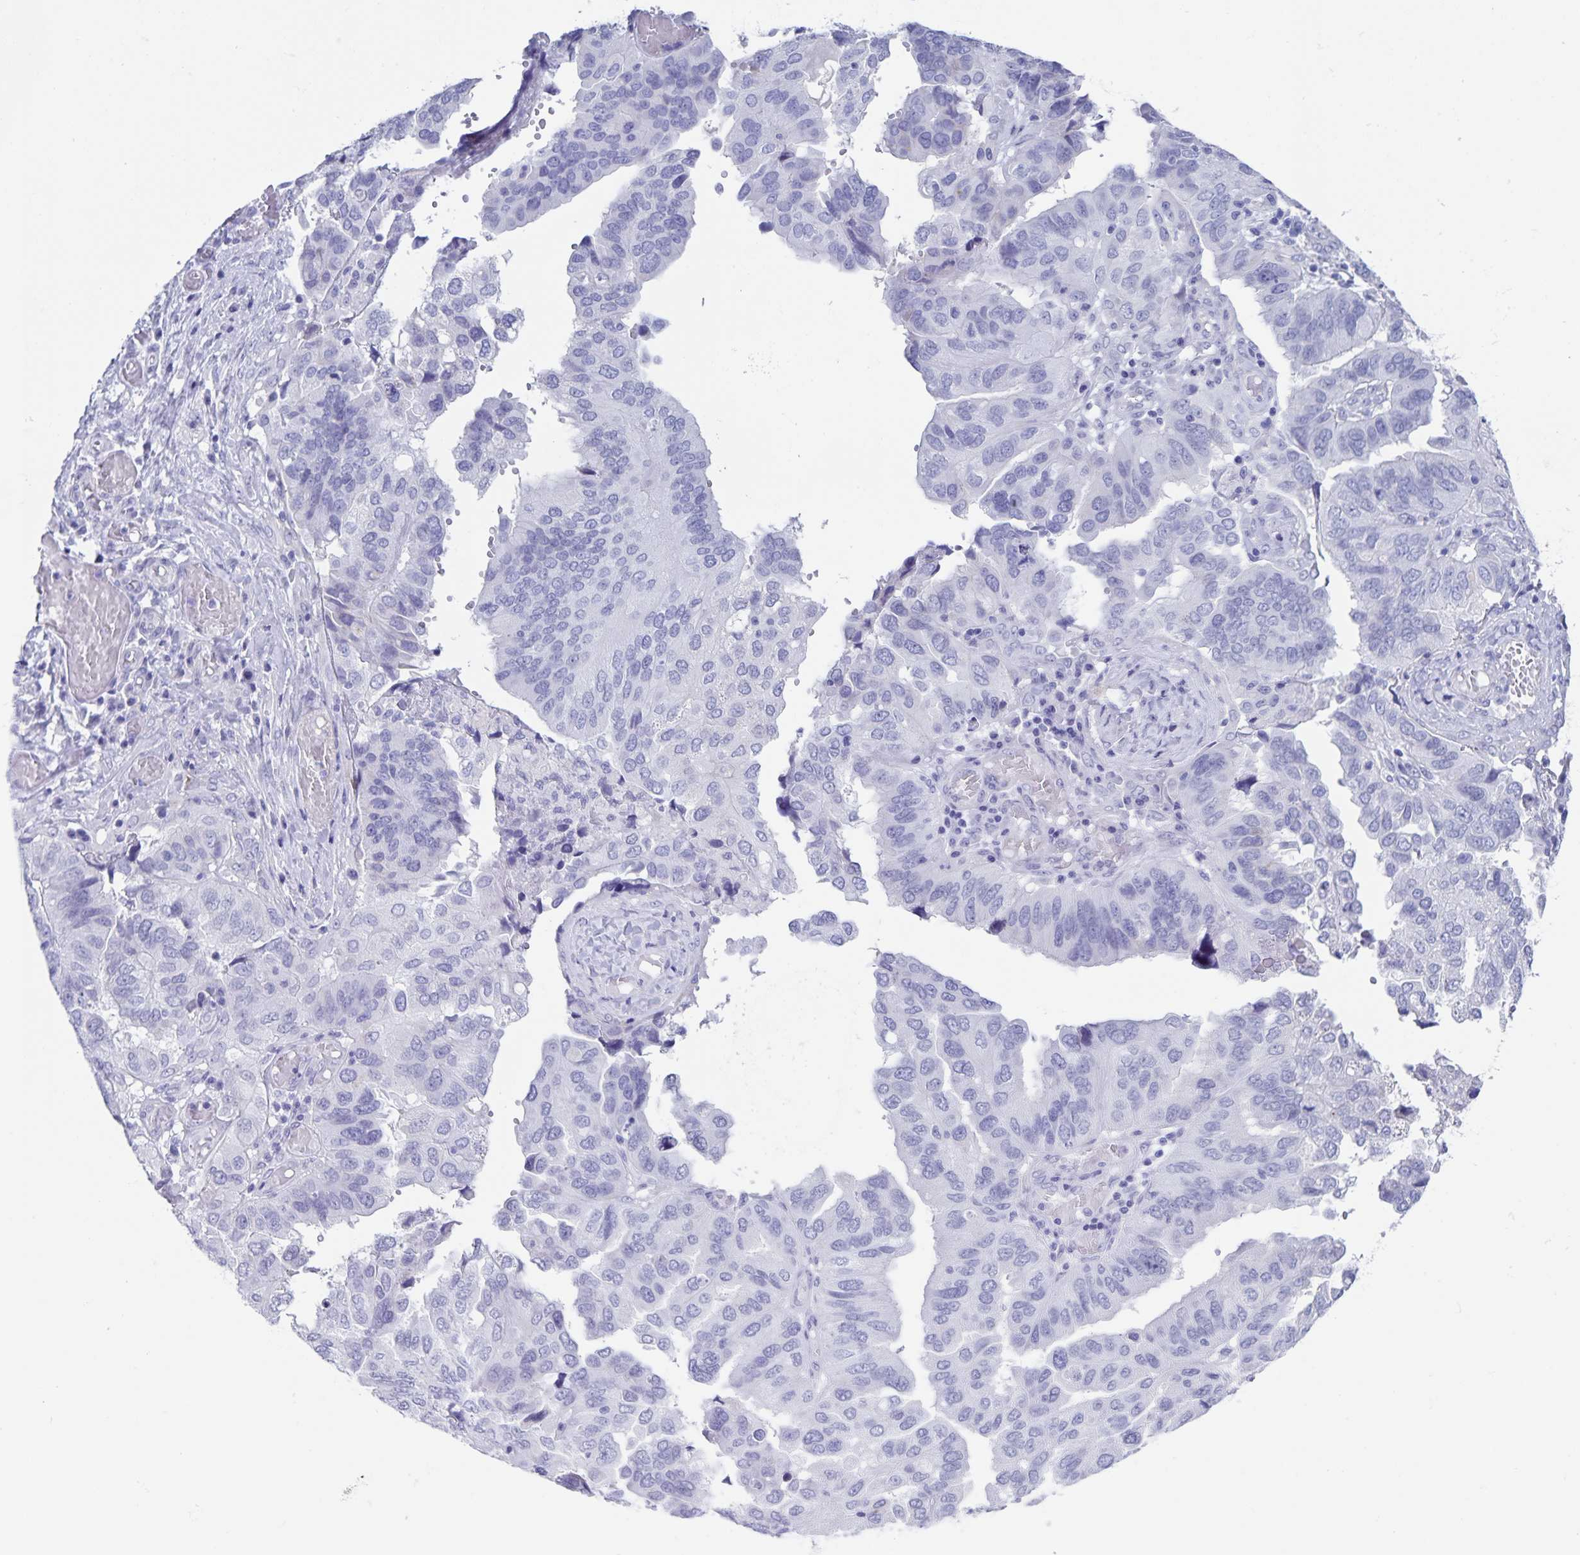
{"staining": {"intensity": "negative", "quantity": "none", "location": "none"}, "tissue": "ovarian cancer", "cell_type": "Tumor cells", "image_type": "cancer", "snomed": [{"axis": "morphology", "description": "Cystadenocarcinoma, serous, NOS"}, {"axis": "topography", "description": "Ovary"}], "caption": "IHC histopathology image of neoplastic tissue: human ovarian cancer stained with DAB (3,3'-diaminobenzidine) reveals no significant protein staining in tumor cells. The staining is performed using DAB brown chromogen with nuclei counter-stained in using hematoxylin.", "gene": "C11orf42", "patient": {"sex": "female", "age": 79}}